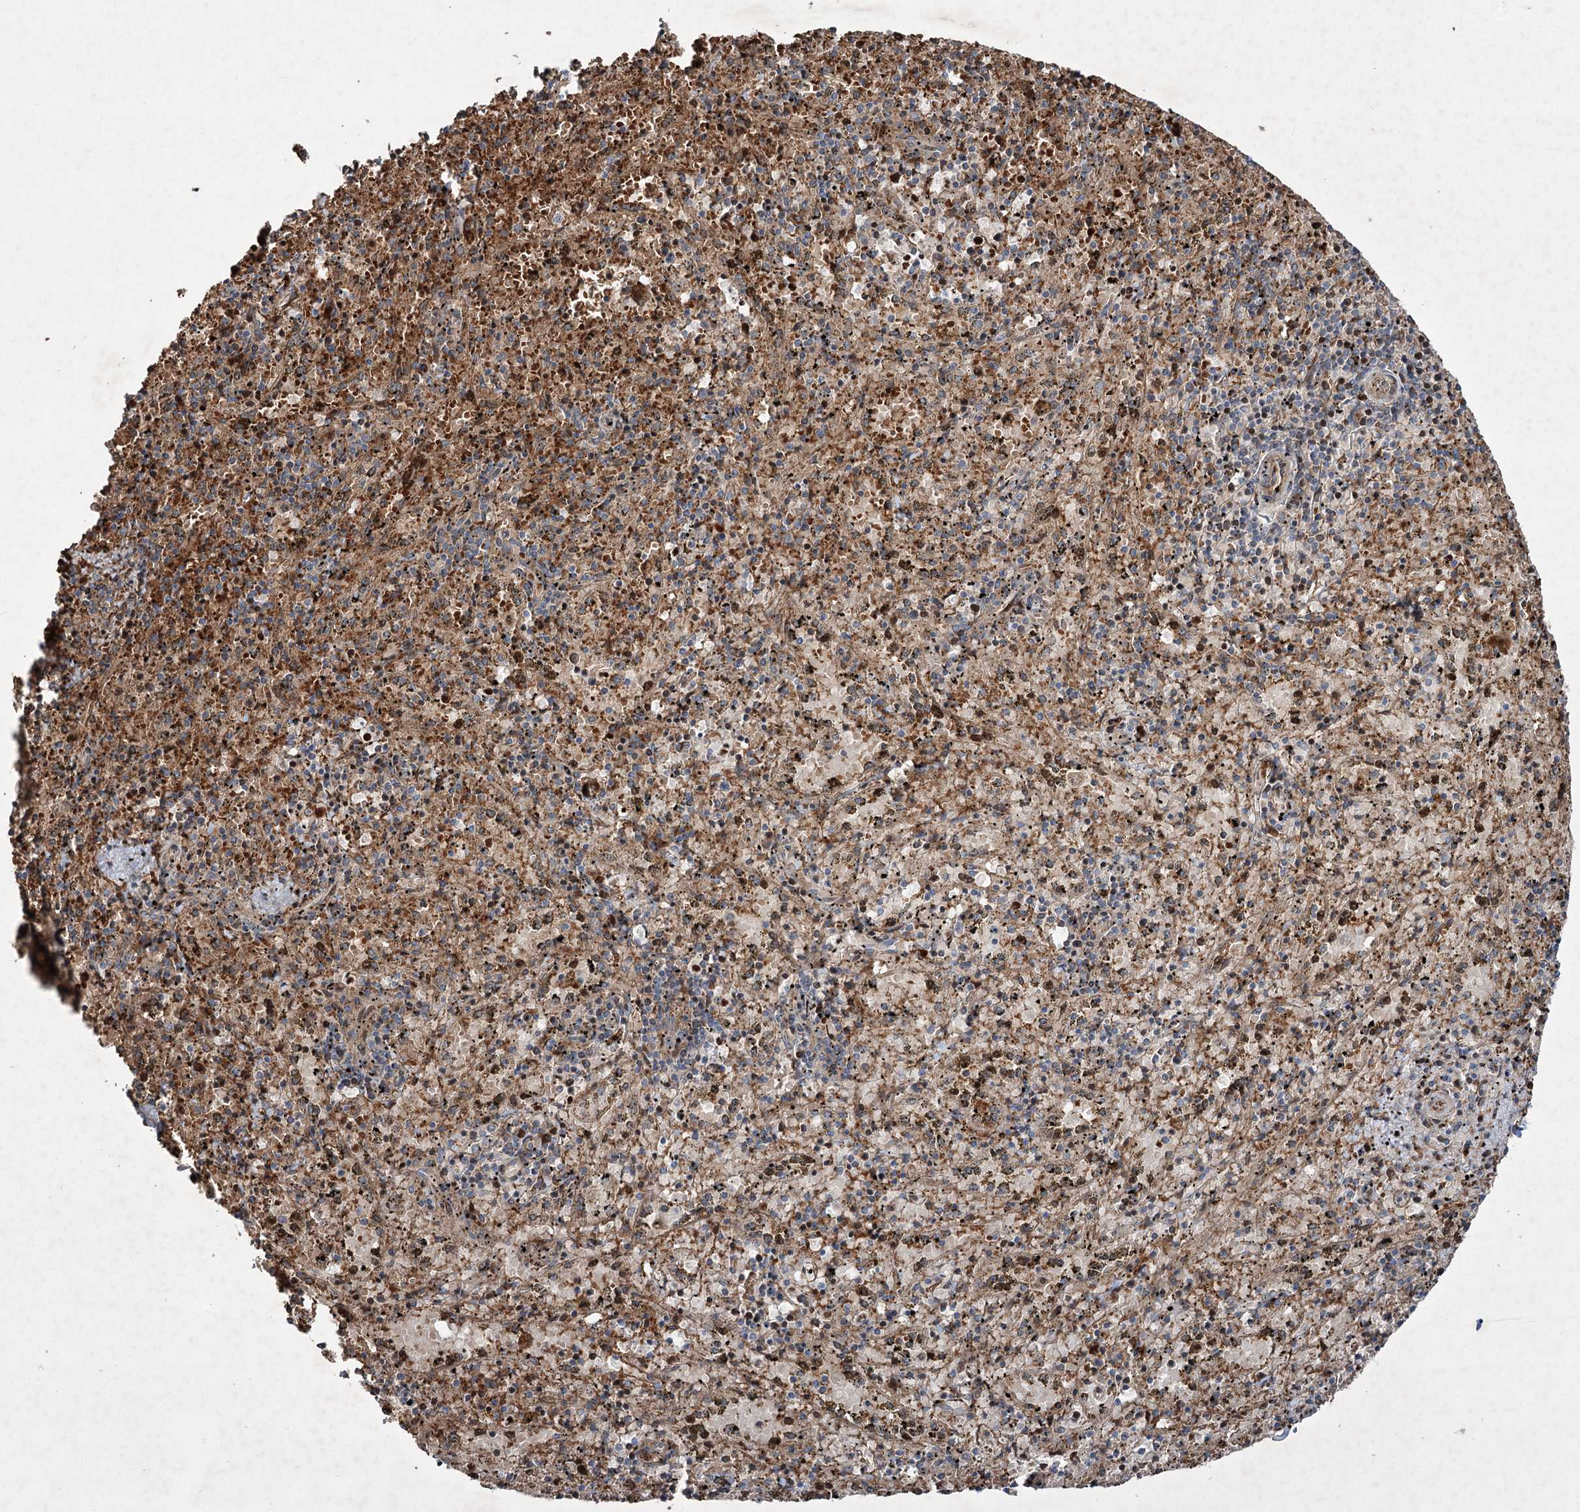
{"staining": {"intensity": "moderate", "quantity": "25%-75%", "location": "cytoplasmic/membranous"}, "tissue": "spleen", "cell_type": "Cells in red pulp", "image_type": "normal", "snomed": [{"axis": "morphology", "description": "Normal tissue, NOS"}, {"axis": "topography", "description": "Spleen"}], "caption": "IHC of benign spleen reveals medium levels of moderate cytoplasmic/membranous expression in approximately 25%-75% of cells in red pulp.", "gene": "SERINC5", "patient": {"sex": "male", "age": 11}}